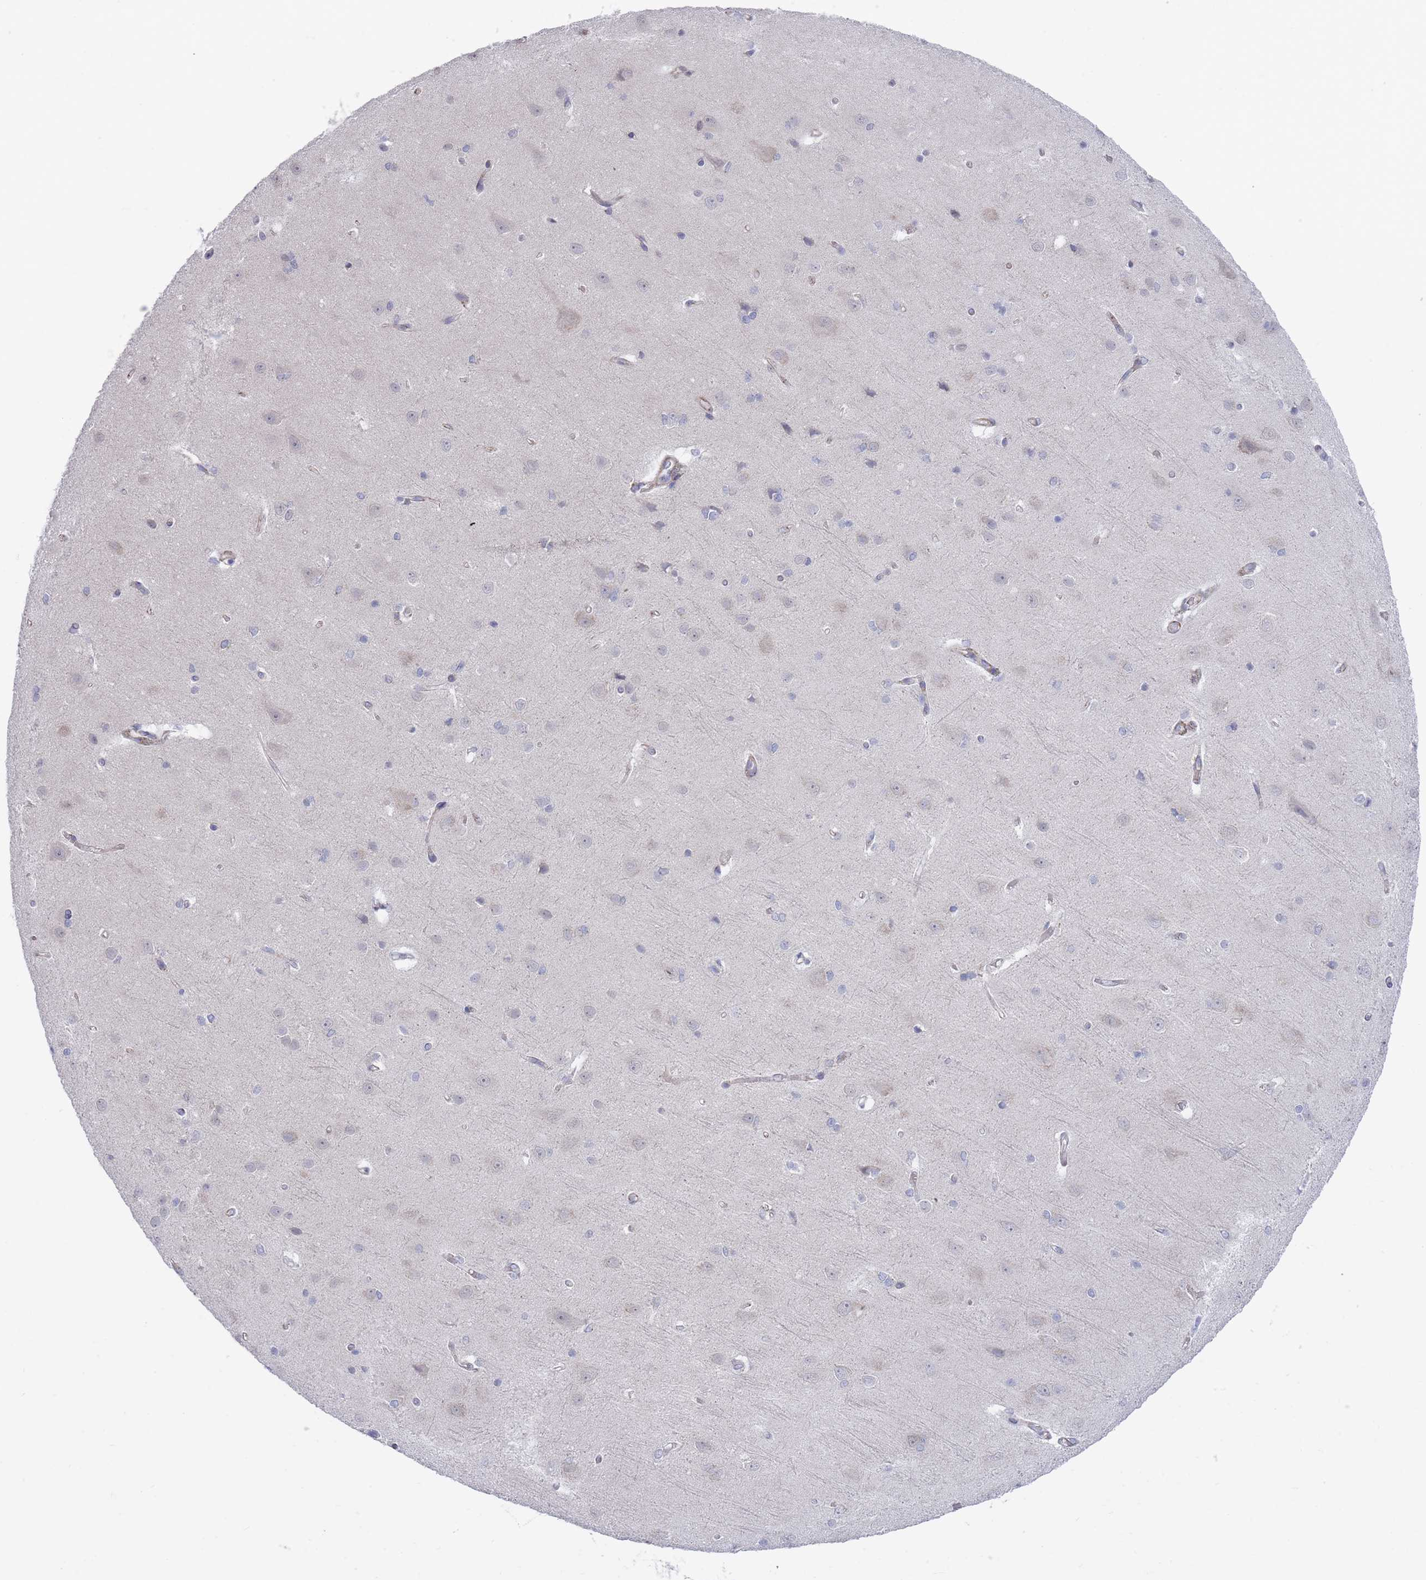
{"staining": {"intensity": "negative", "quantity": "none", "location": "none"}, "tissue": "cerebral cortex", "cell_type": "Endothelial cells", "image_type": "normal", "snomed": [{"axis": "morphology", "description": "Normal tissue, NOS"}, {"axis": "topography", "description": "Cerebral cortex"}], "caption": "High magnification brightfield microscopy of unremarkable cerebral cortex stained with DAB (3,3'-diaminobenzidine) (brown) and counterstained with hematoxylin (blue): endothelial cells show no significant positivity.", "gene": "PIGU", "patient": {"sex": "male", "age": 37}}